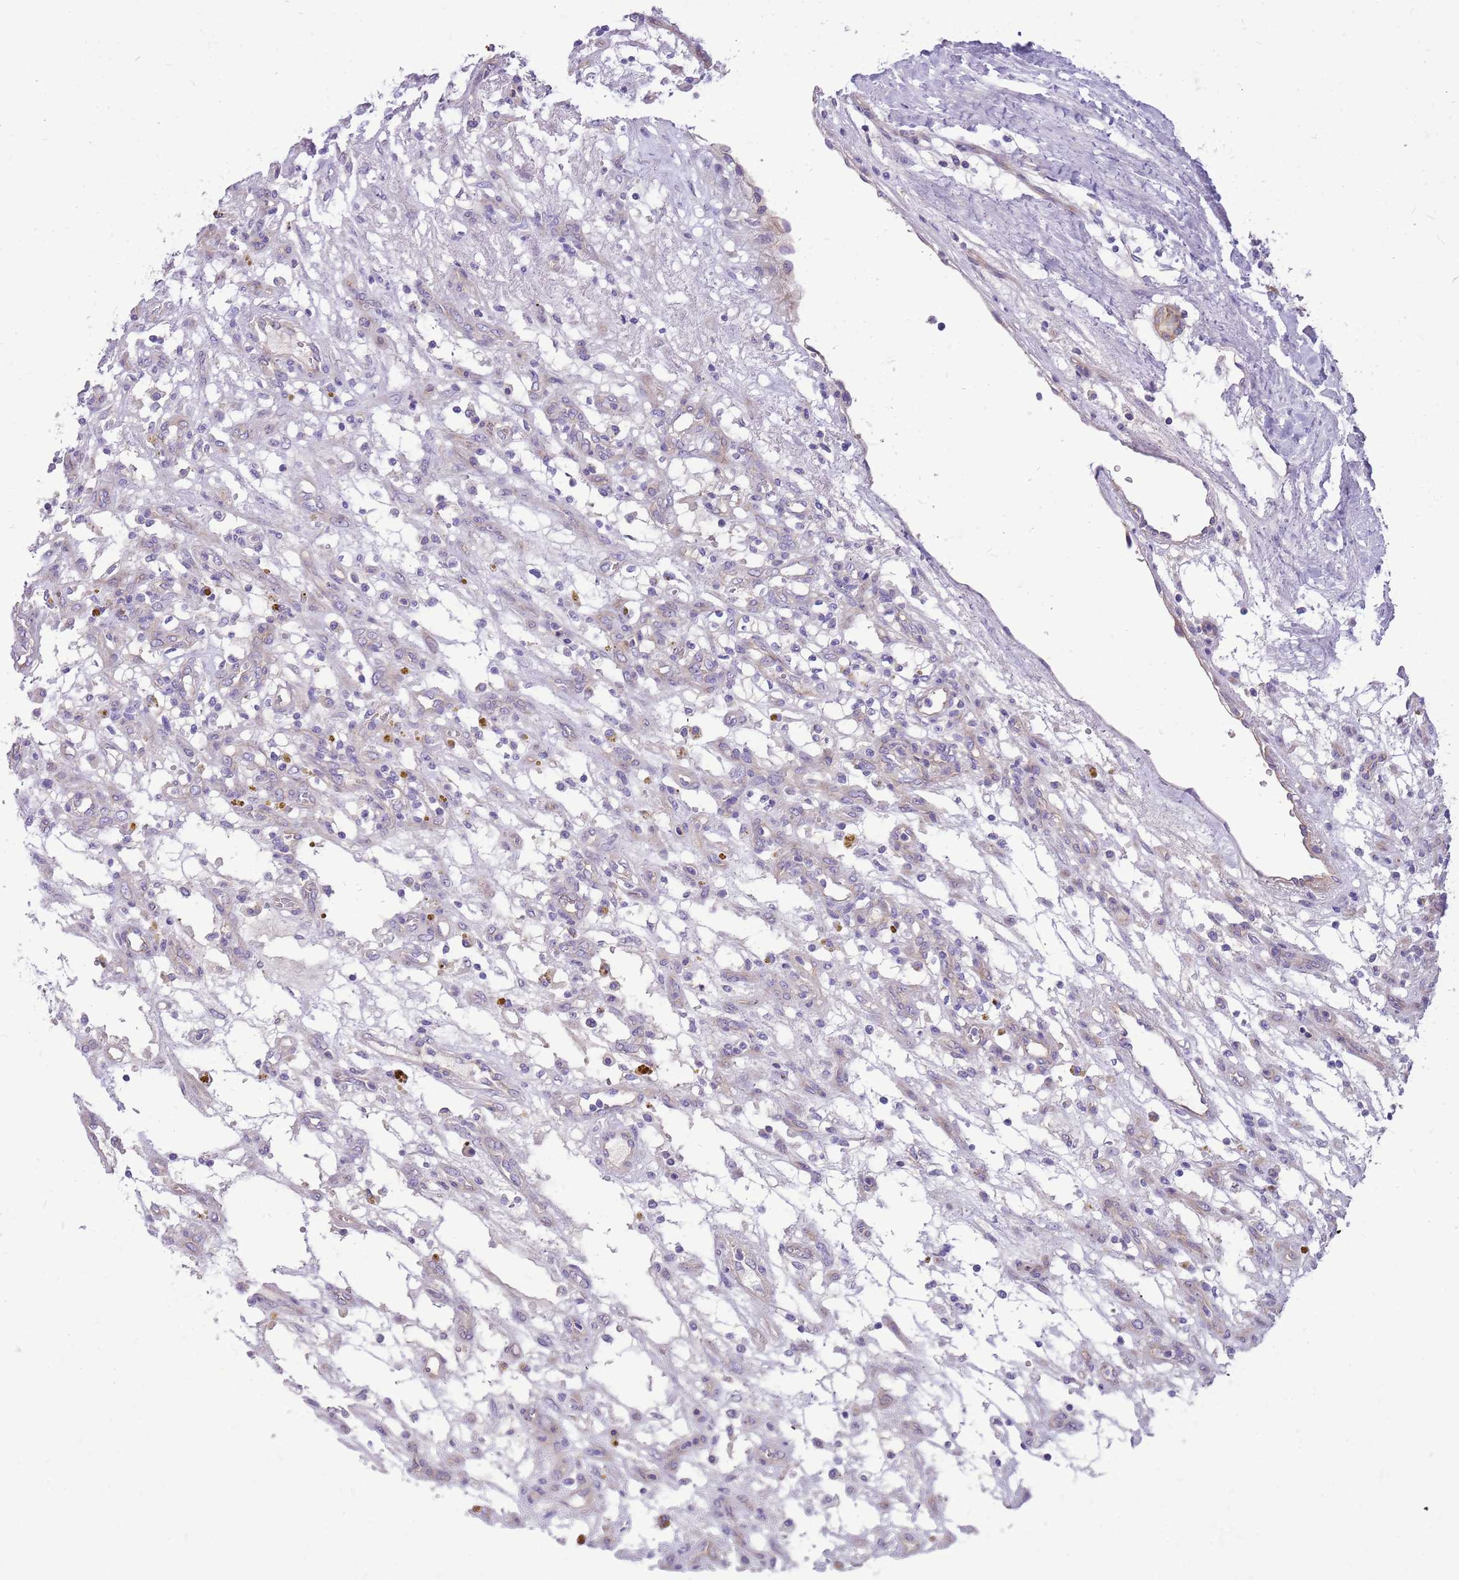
{"staining": {"intensity": "negative", "quantity": "none", "location": "none"}, "tissue": "renal cancer", "cell_type": "Tumor cells", "image_type": "cancer", "snomed": [{"axis": "morphology", "description": "Adenocarcinoma, NOS"}, {"axis": "topography", "description": "Kidney"}], "caption": "Renal cancer (adenocarcinoma) was stained to show a protein in brown. There is no significant positivity in tumor cells.", "gene": "NTN4", "patient": {"sex": "female", "age": 57}}